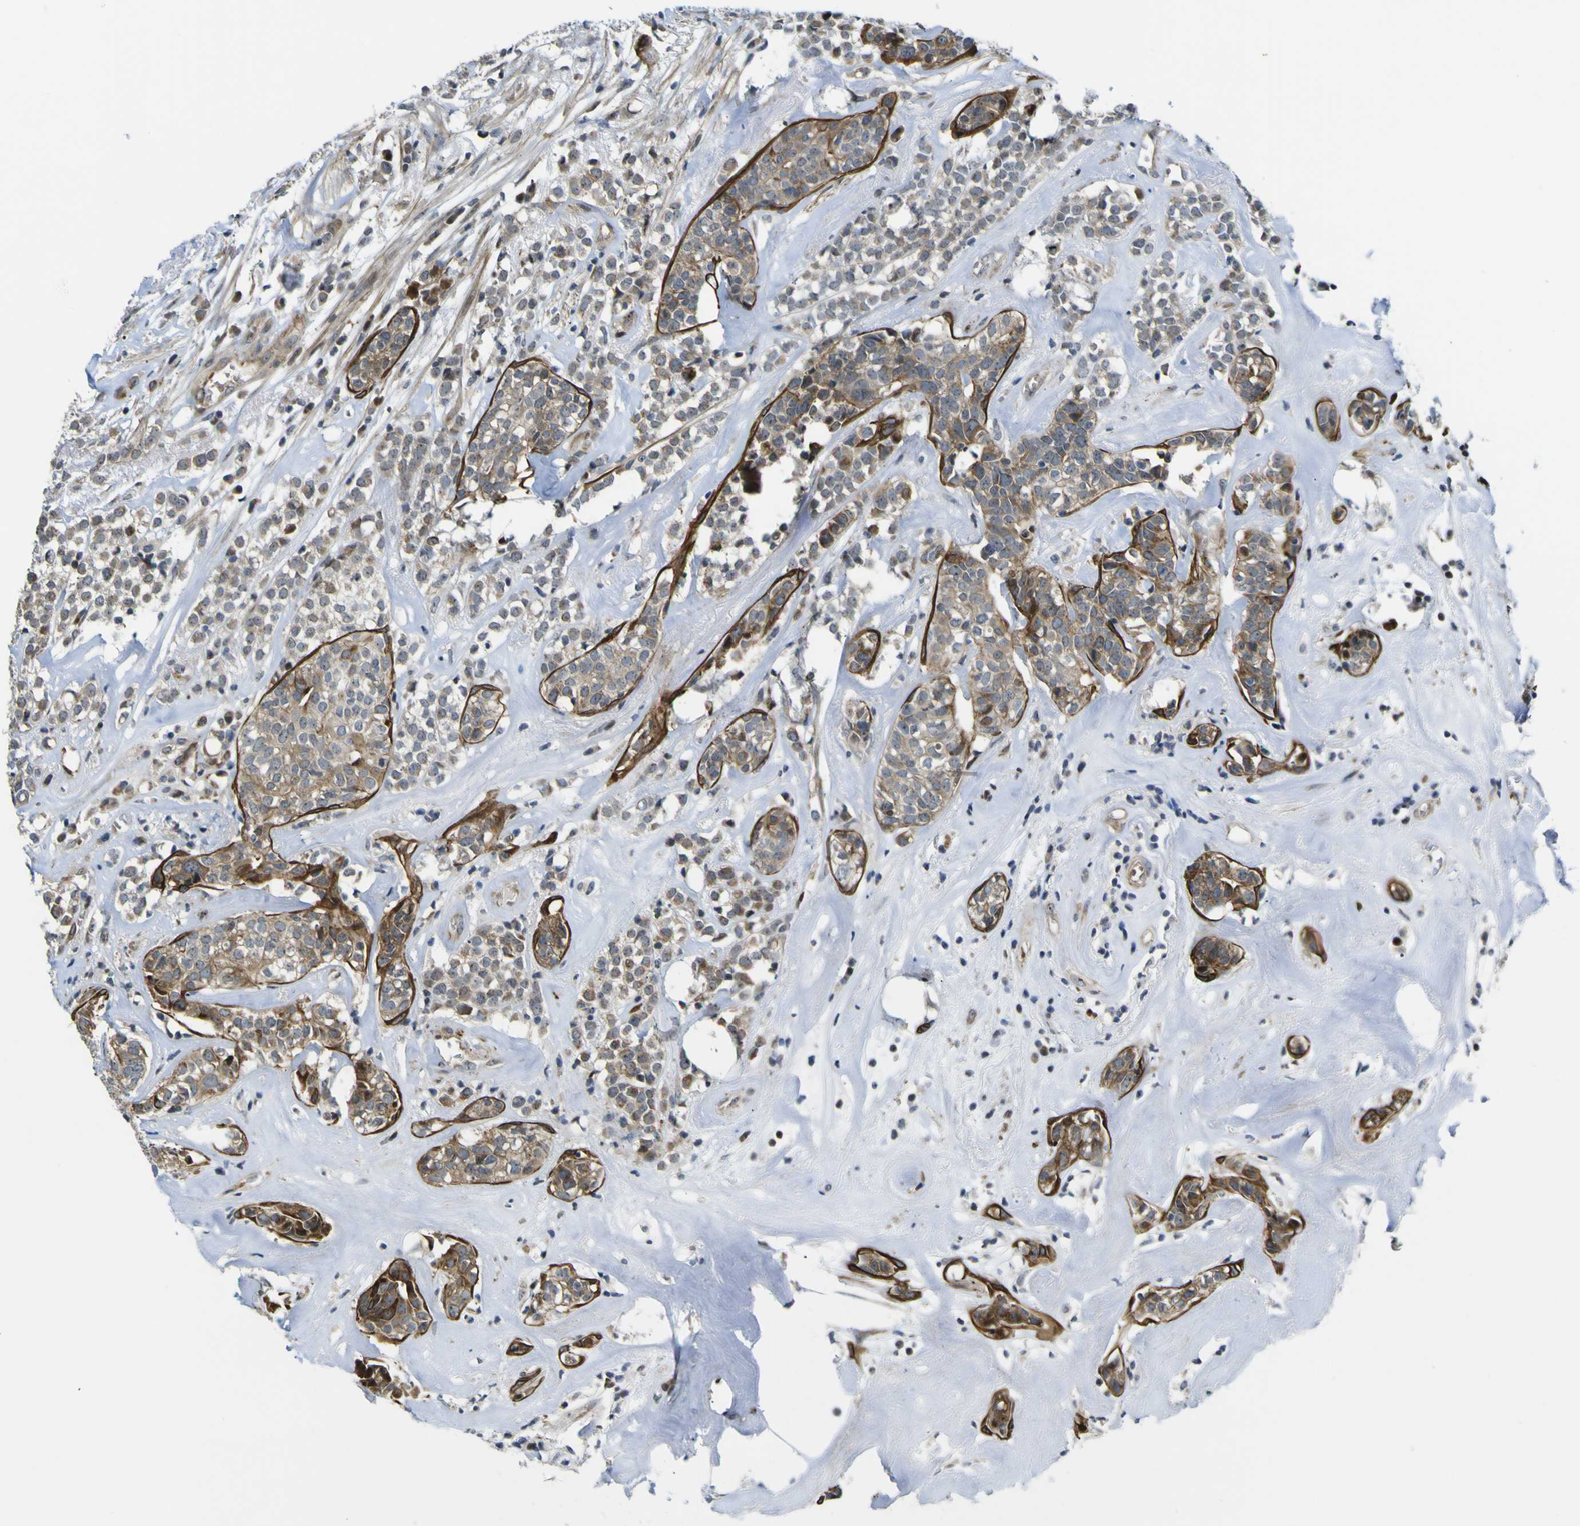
{"staining": {"intensity": "strong", "quantity": "25%-75%", "location": "cytoplasmic/membranous"}, "tissue": "head and neck cancer", "cell_type": "Tumor cells", "image_type": "cancer", "snomed": [{"axis": "morphology", "description": "Adenocarcinoma, NOS"}, {"axis": "topography", "description": "Salivary gland"}, {"axis": "topography", "description": "Head-Neck"}], "caption": "This is an image of IHC staining of head and neck cancer (adenocarcinoma), which shows strong expression in the cytoplasmic/membranous of tumor cells.", "gene": "KDM7A", "patient": {"sex": "female", "age": 65}}